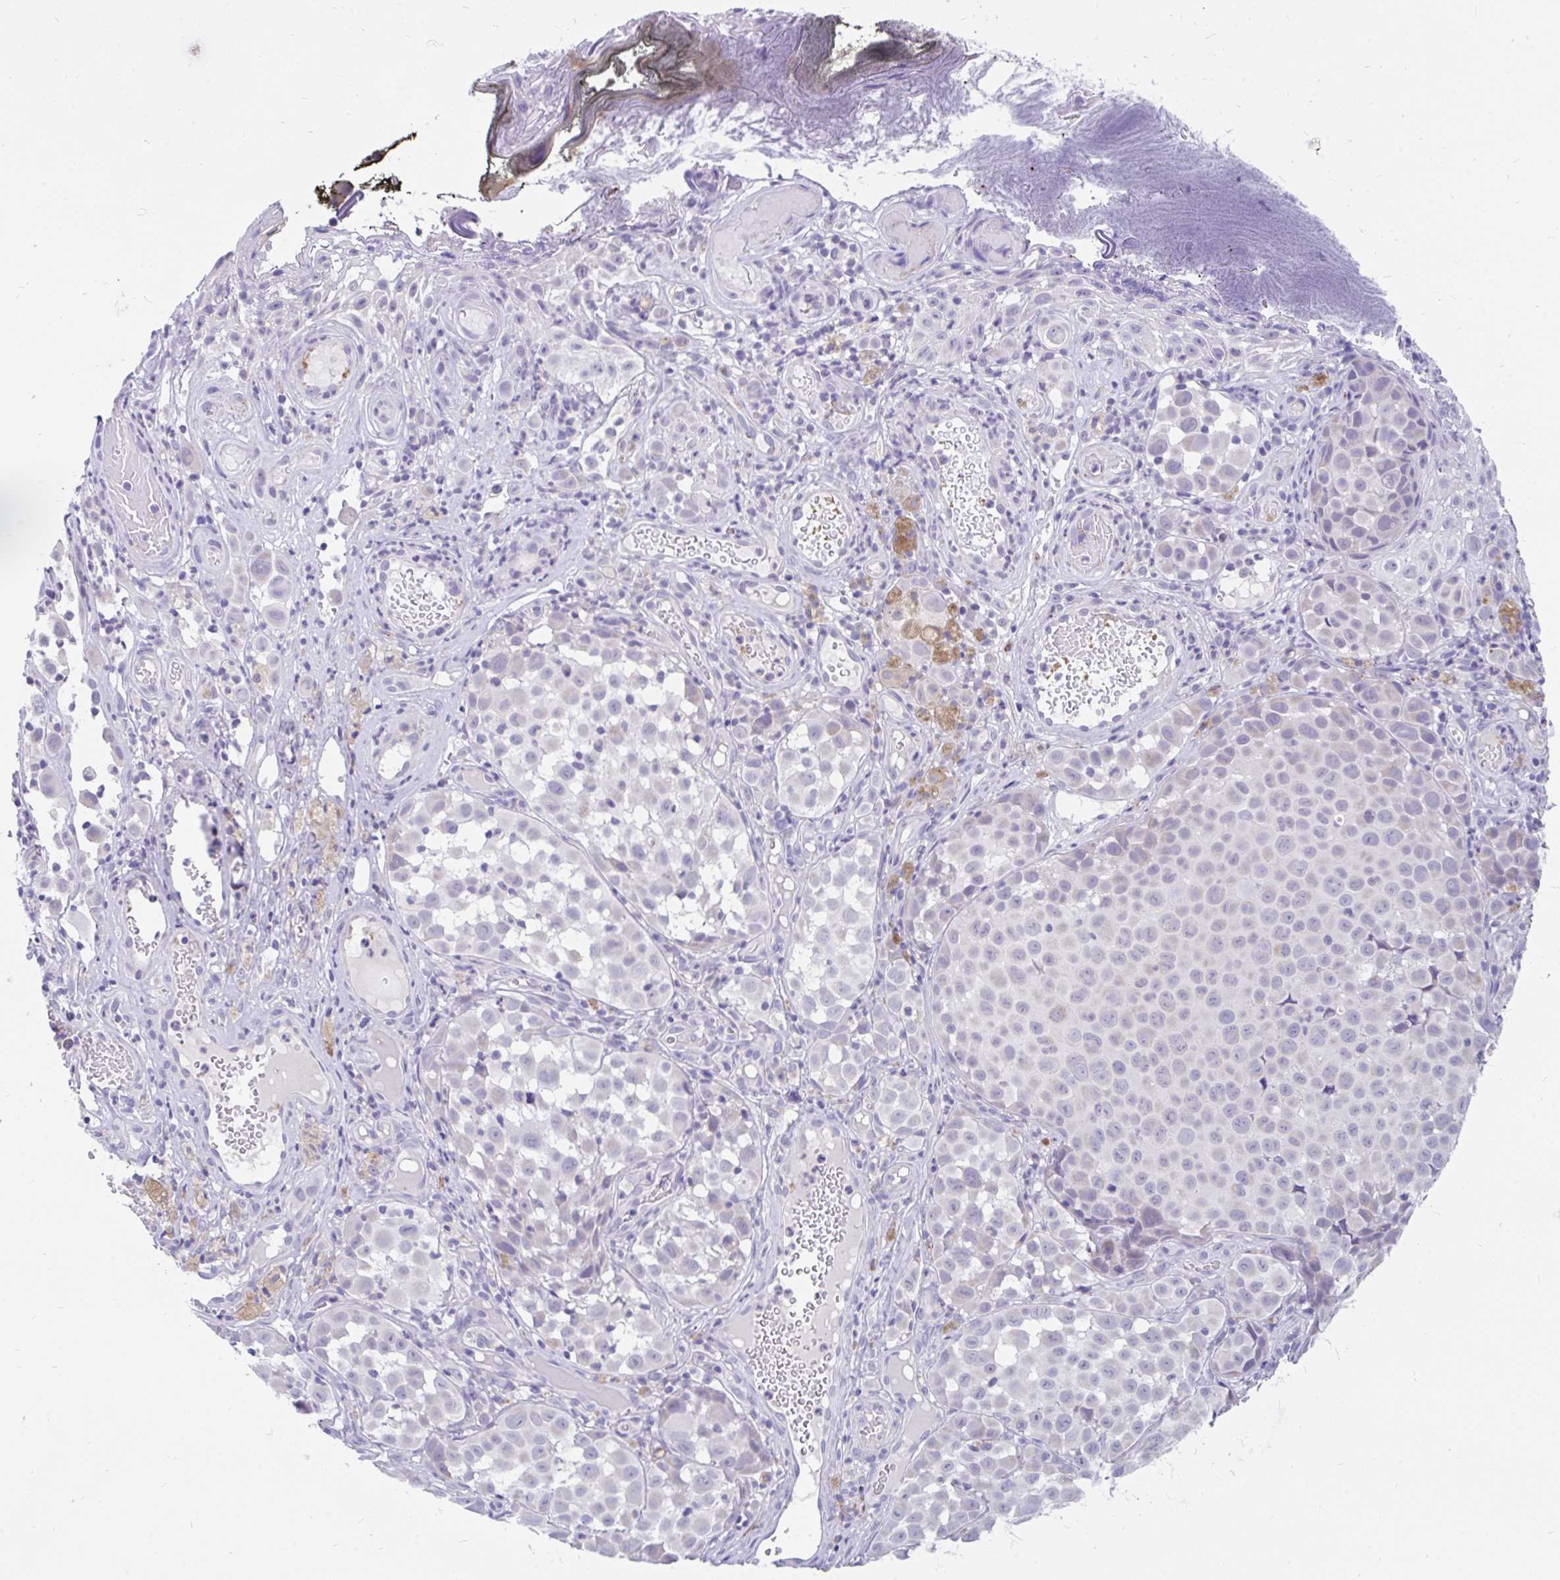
{"staining": {"intensity": "negative", "quantity": "none", "location": "none"}, "tissue": "melanoma", "cell_type": "Tumor cells", "image_type": "cancer", "snomed": [{"axis": "morphology", "description": "Malignant melanoma, NOS"}, {"axis": "topography", "description": "Skin"}], "caption": "DAB (3,3'-diaminobenzidine) immunohistochemical staining of malignant melanoma demonstrates no significant expression in tumor cells.", "gene": "INTS5", "patient": {"sex": "male", "age": 64}}